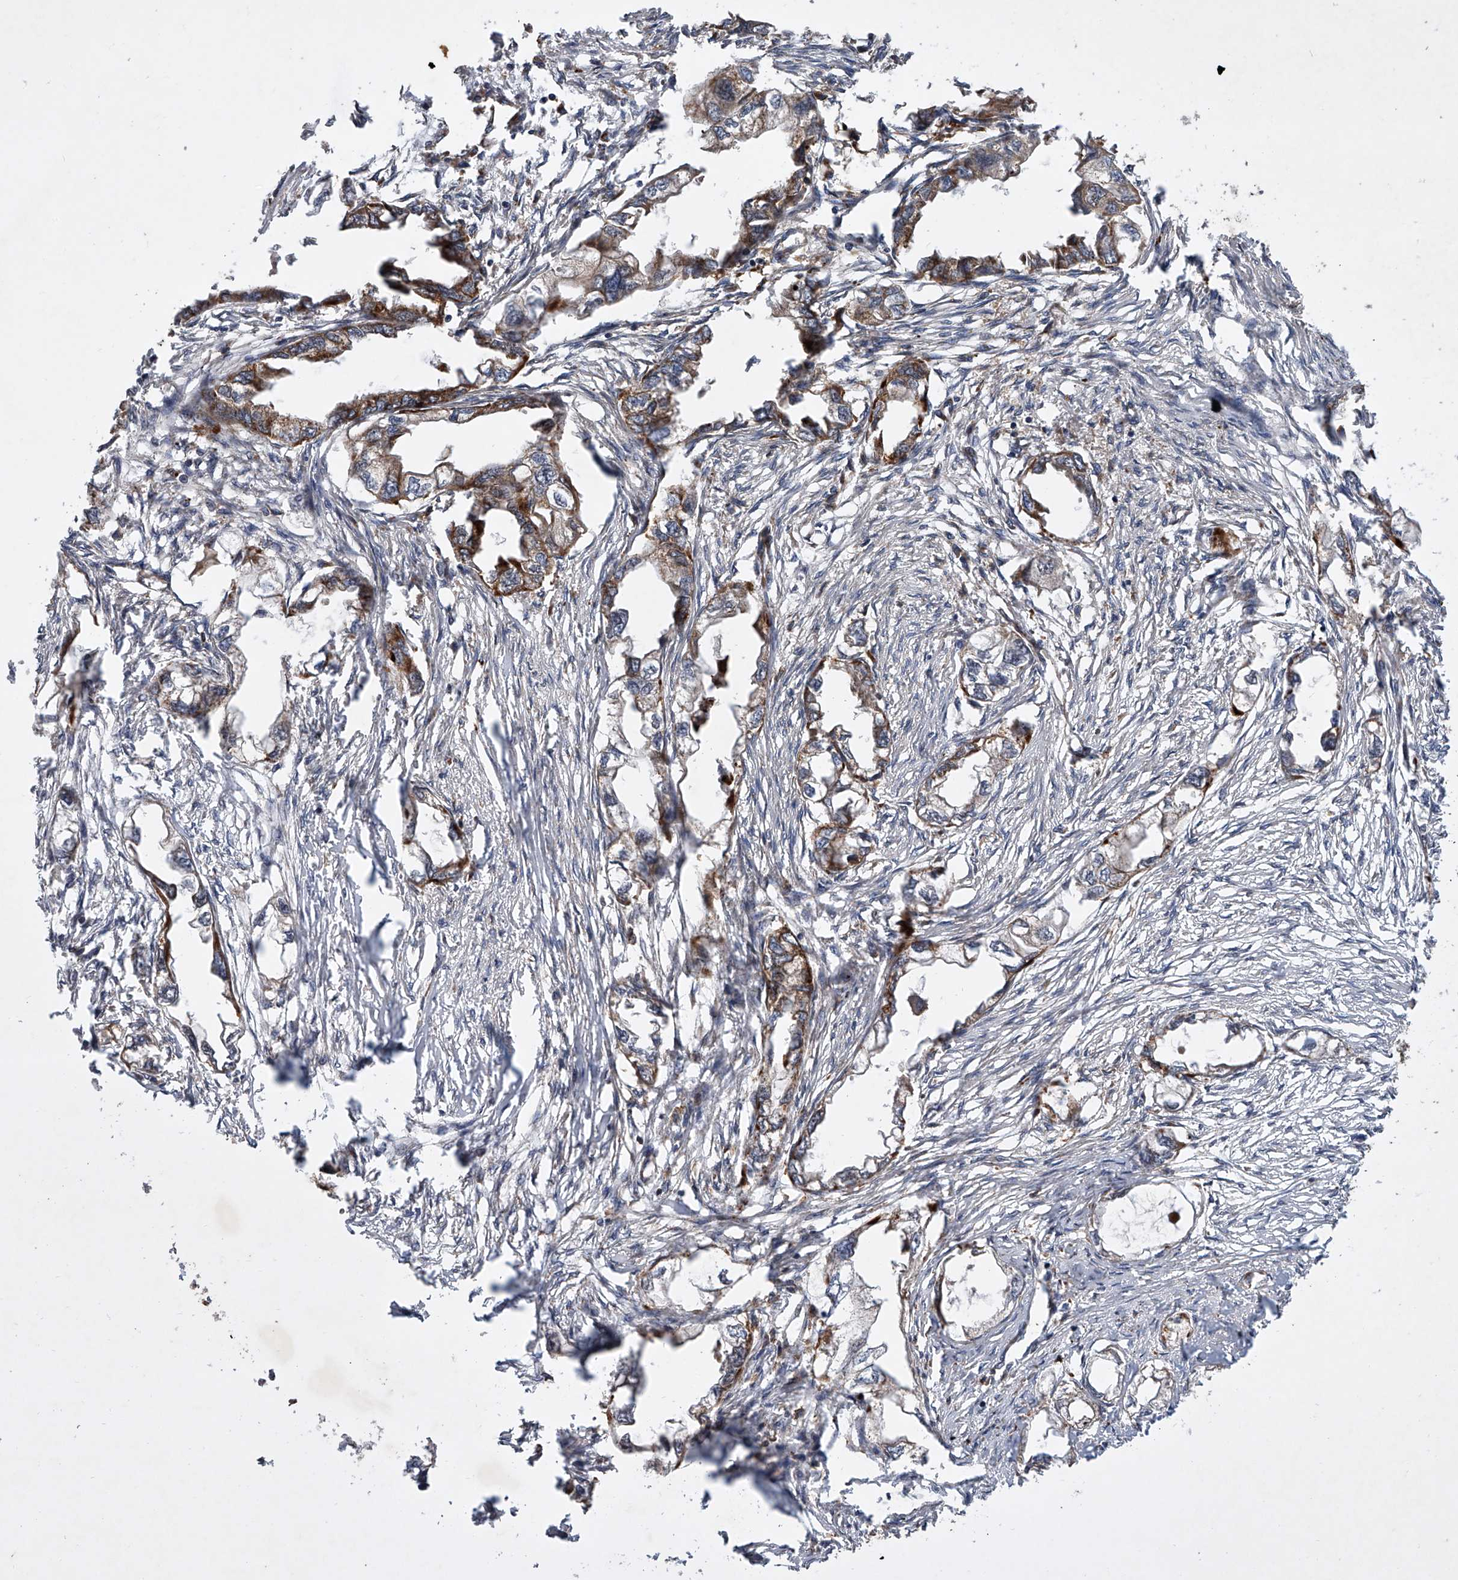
{"staining": {"intensity": "moderate", "quantity": ">75%", "location": "cytoplasmic/membranous"}, "tissue": "endometrial cancer", "cell_type": "Tumor cells", "image_type": "cancer", "snomed": [{"axis": "morphology", "description": "Adenocarcinoma, NOS"}, {"axis": "morphology", "description": "Adenocarcinoma, metastatic, NOS"}, {"axis": "topography", "description": "Adipose tissue"}, {"axis": "topography", "description": "Endometrium"}], "caption": "Approximately >75% of tumor cells in endometrial cancer (adenocarcinoma) exhibit moderate cytoplasmic/membranous protein positivity as visualized by brown immunohistochemical staining.", "gene": "USP47", "patient": {"sex": "female", "age": 67}}